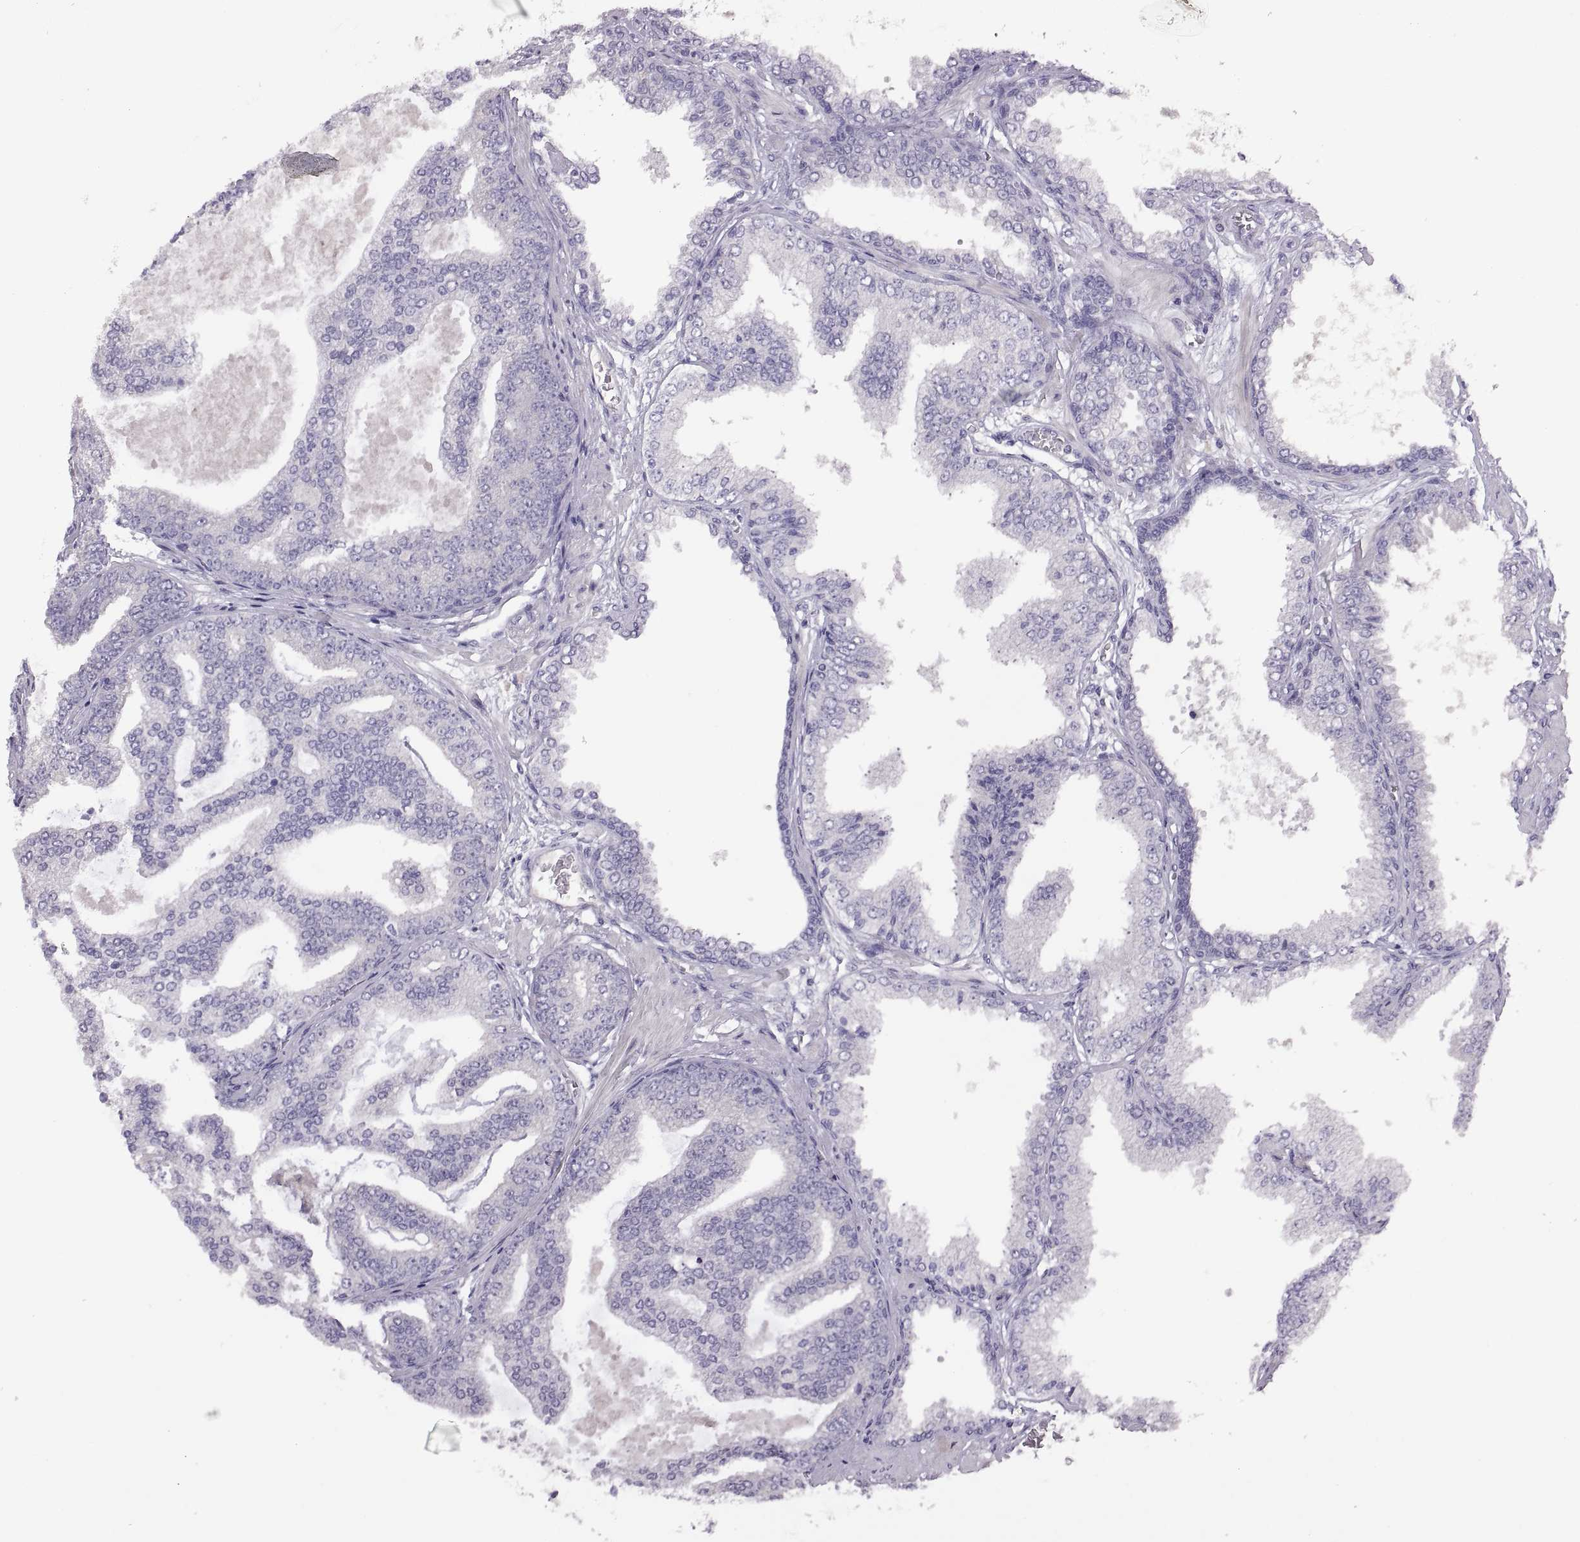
{"staining": {"intensity": "negative", "quantity": "none", "location": "none"}, "tissue": "prostate cancer", "cell_type": "Tumor cells", "image_type": "cancer", "snomed": [{"axis": "morphology", "description": "Adenocarcinoma, NOS"}, {"axis": "topography", "description": "Prostate"}], "caption": "Immunohistochemistry photomicrograph of neoplastic tissue: prostate cancer (adenocarcinoma) stained with DAB displays no significant protein staining in tumor cells.", "gene": "TBX19", "patient": {"sex": "male", "age": 64}}